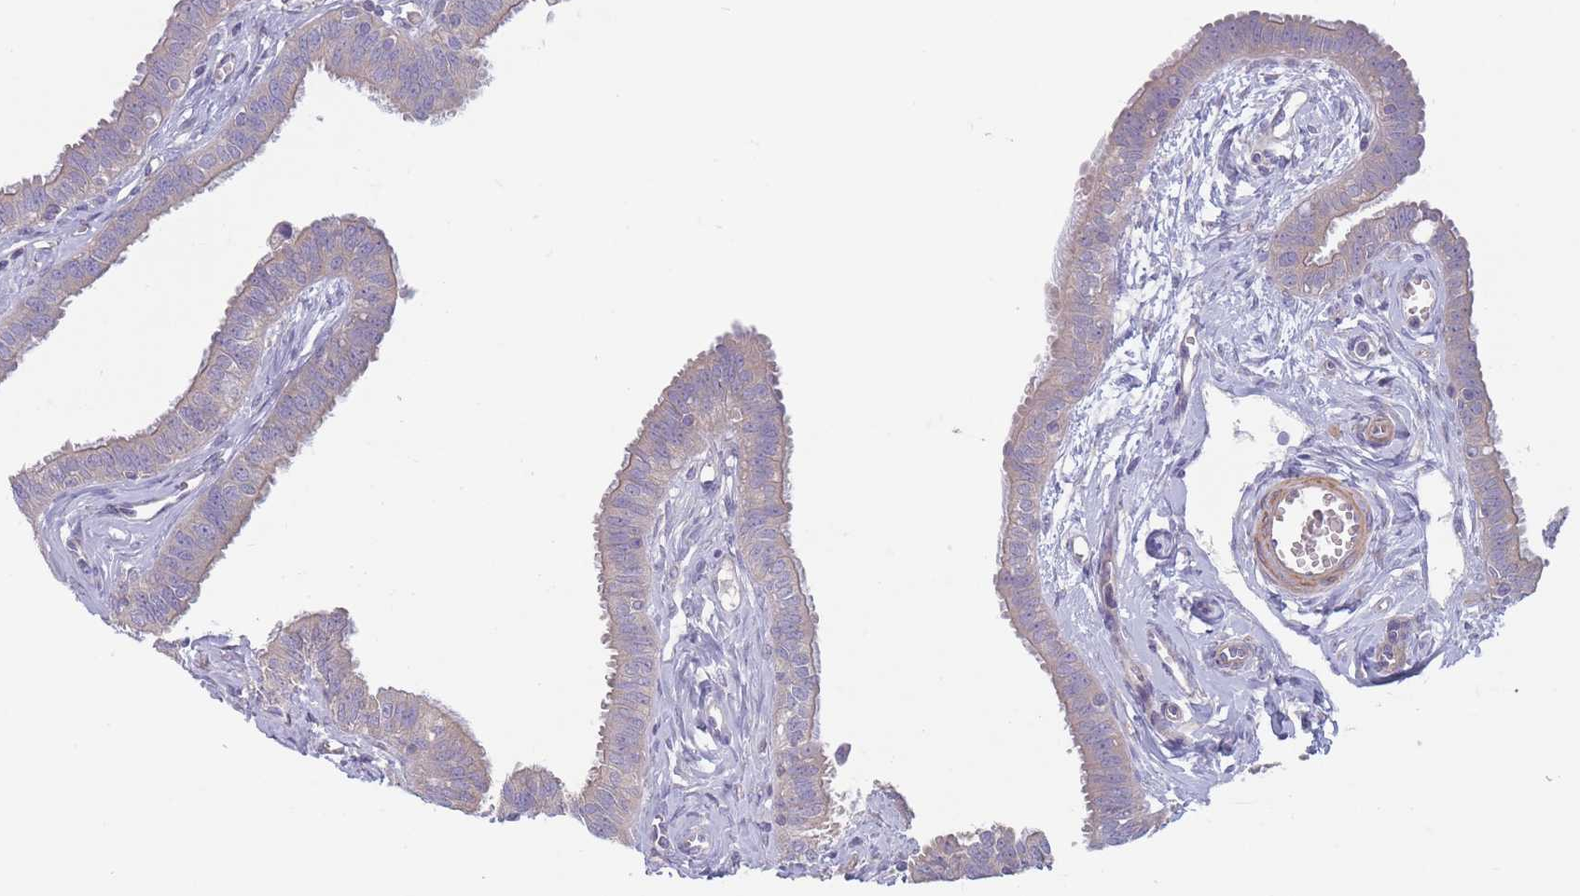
{"staining": {"intensity": "weak", "quantity": "25%-75%", "location": "cytoplasmic/membranous"}, "tissue": "fallopian tube", "cell_type": "Glandular cells", "image_type": "normal", "snomed": [{"axis": "morphology", "description": "Normal tissue, NOS"}, {"axis": "morphology", "description": "Carcinoma, NOS"}, {"axis": "topography", "description": "Fallopian tube"}, {"axis": "topography", "description": "Ovary"}], "caption": "A brown stain labels weak cytoplasmic/membranous positivity of a protein in glandular cells of normal human fallopian tube. (DAB IHC, brown staining for protein, blue staining for nuclei).", "gene": "PNPLA5", "patient": {"sex": "female", "age": 59}}